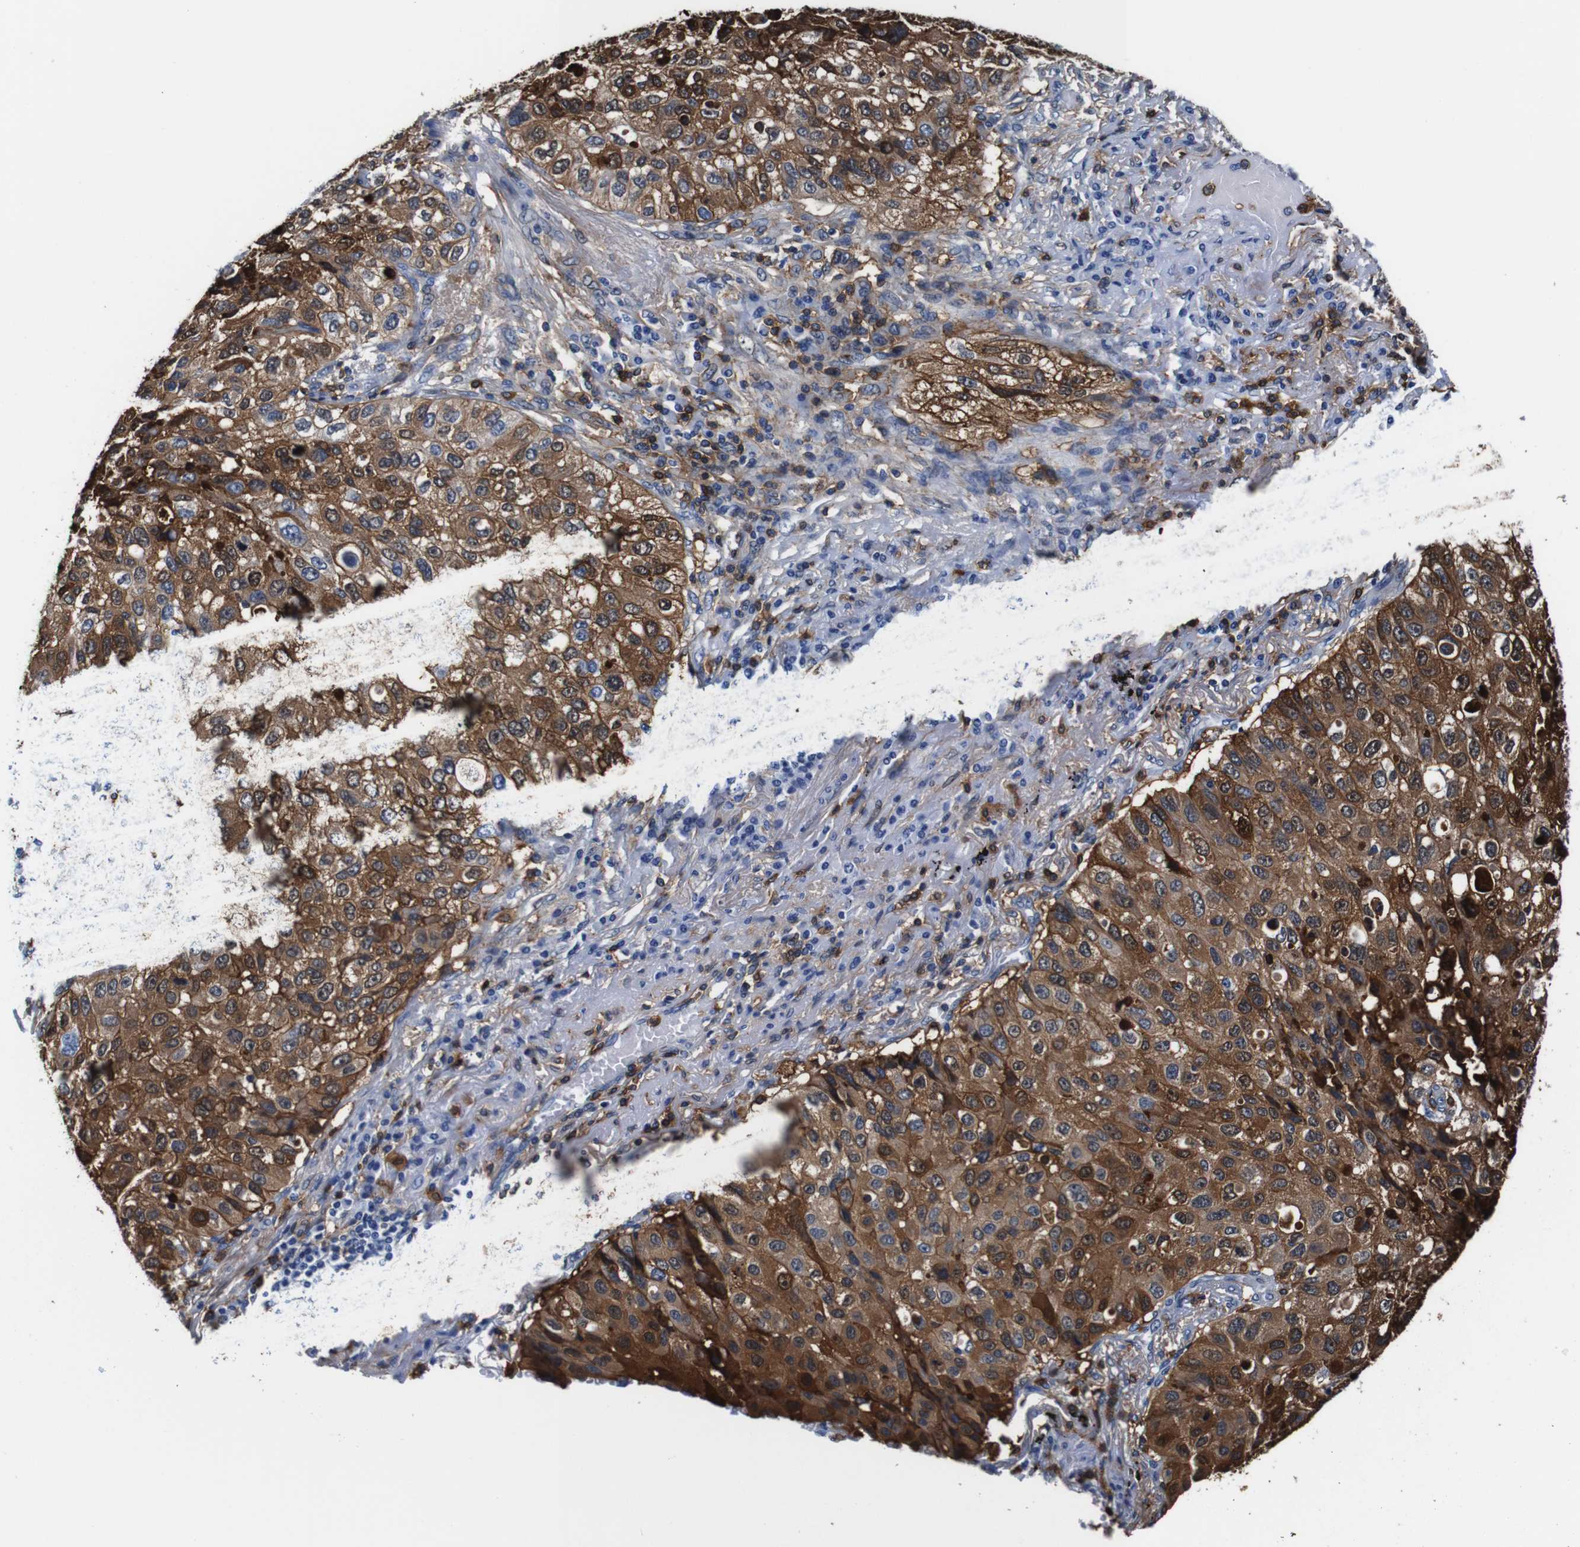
{"staining": {"intensity": "moderate", "quantity": ">75%", "location": "cytoplasmic/membranous"}, "tissue": "lung cancer", "cell_type": "Tumor cells", "image_type": "cancer", "snomed": [{"axis": "morphology", "description": "Squamous cell carcinoma, NOS"}, {"axis": "topography", "description": "Lung"}], "caption": "A medium amount of moderate cytoplasmic/membranous staining is present in approximately >75% of tumor cells in squamous cell carcinoma (lung) tissue.", "gene": "ANXA1", "patient": {"sex": "male", "age": 57}}